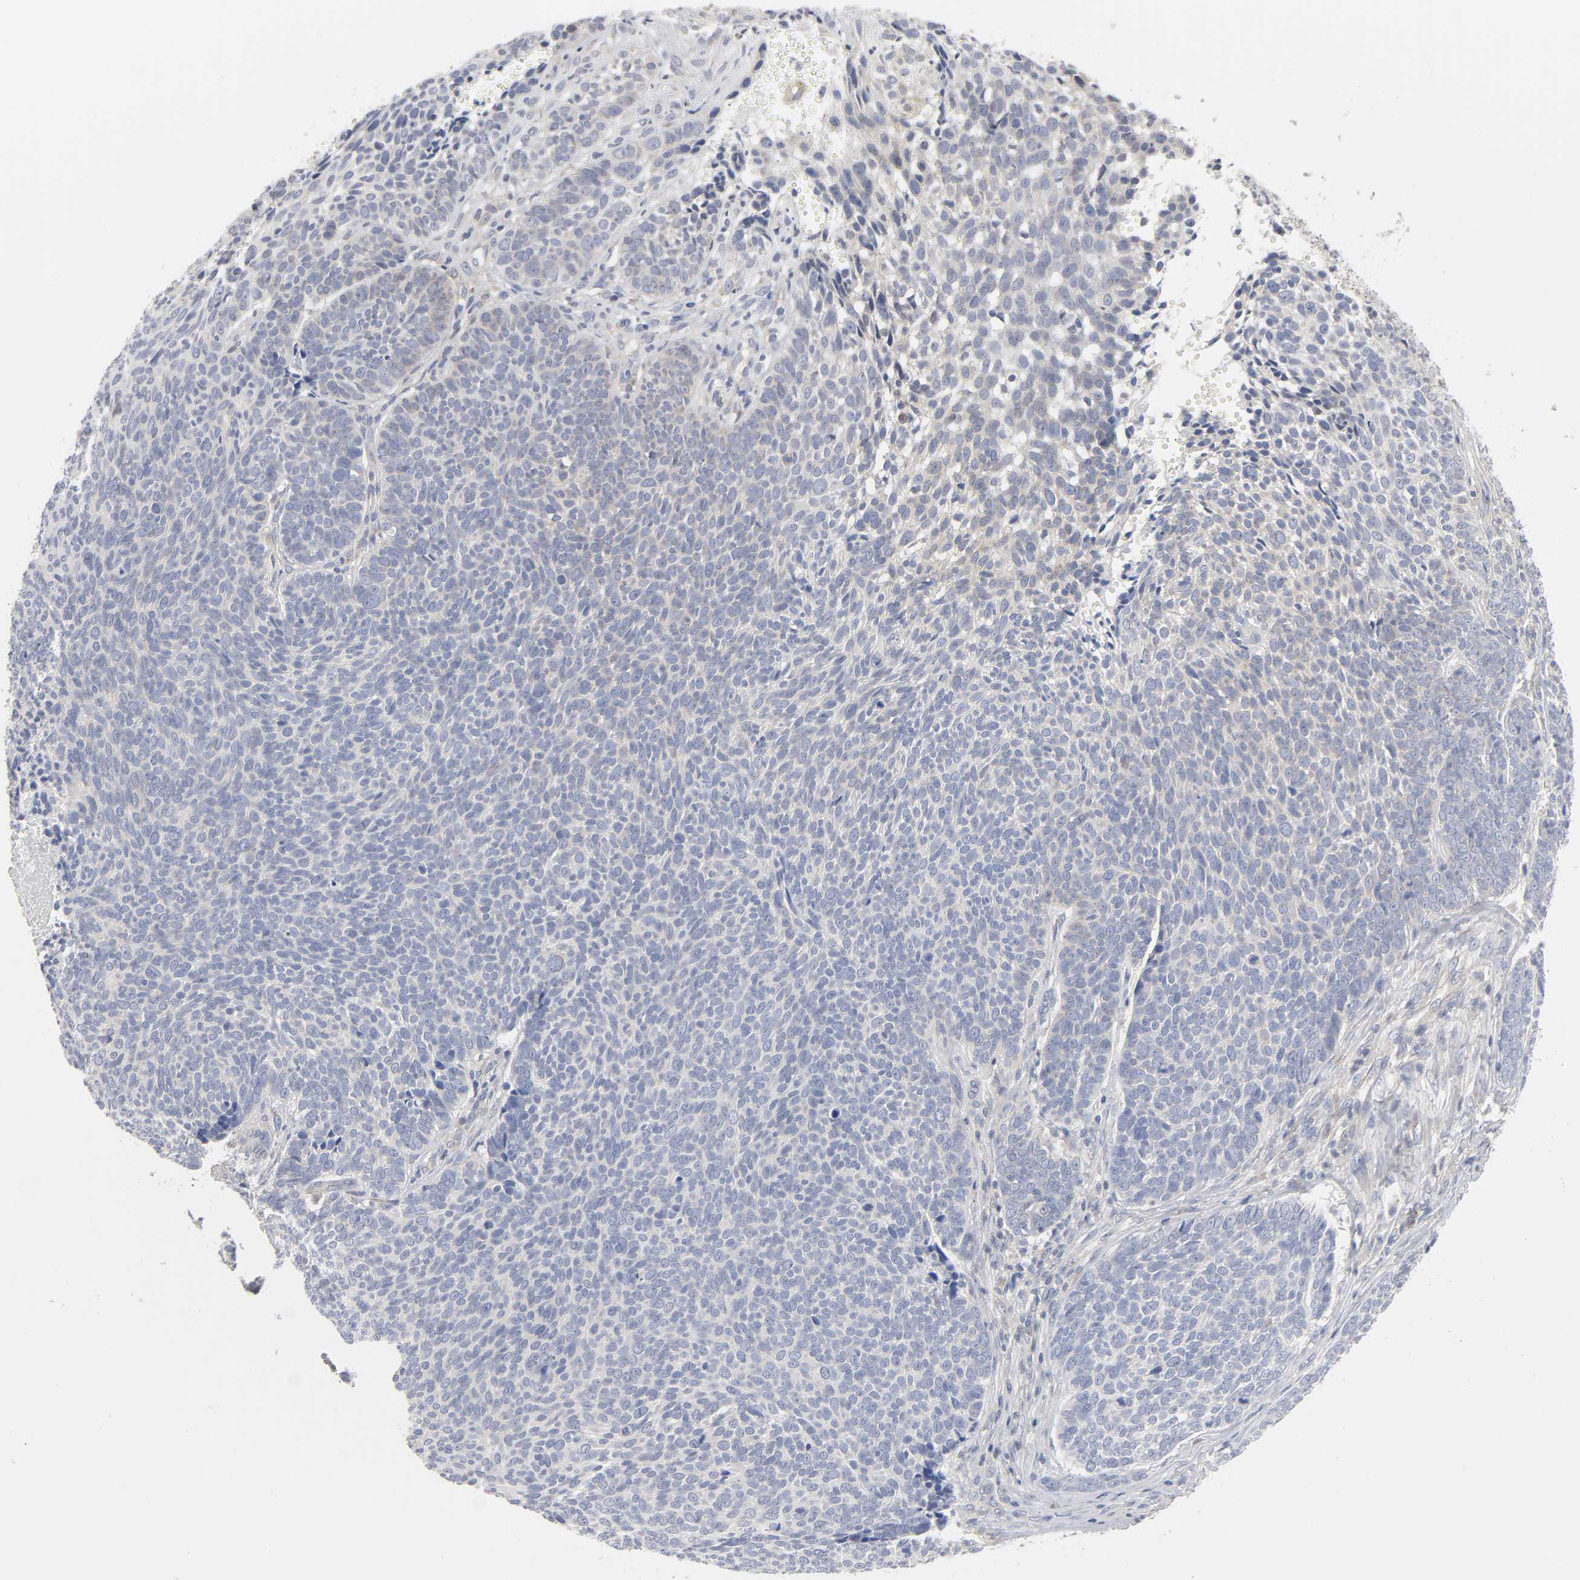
{"staining": {"intensity": "weak", "quantity": "<25%", "location": "cytoplasmic/membranous"}, "tissue": "skin cancer", "cell_type": "Tumor cells", "image_type": "cancer", "snomed": [{"axis": "morphology", "description": "Basal cell carcinoma"}, {"axis": "topography", "description": "Skin"}], "caption": "Human skin cancer stained for a protein using IHC shows no expression in tumor cells.", "gene": "IL4R", "patient": {"sex": "male", "age": 84}}